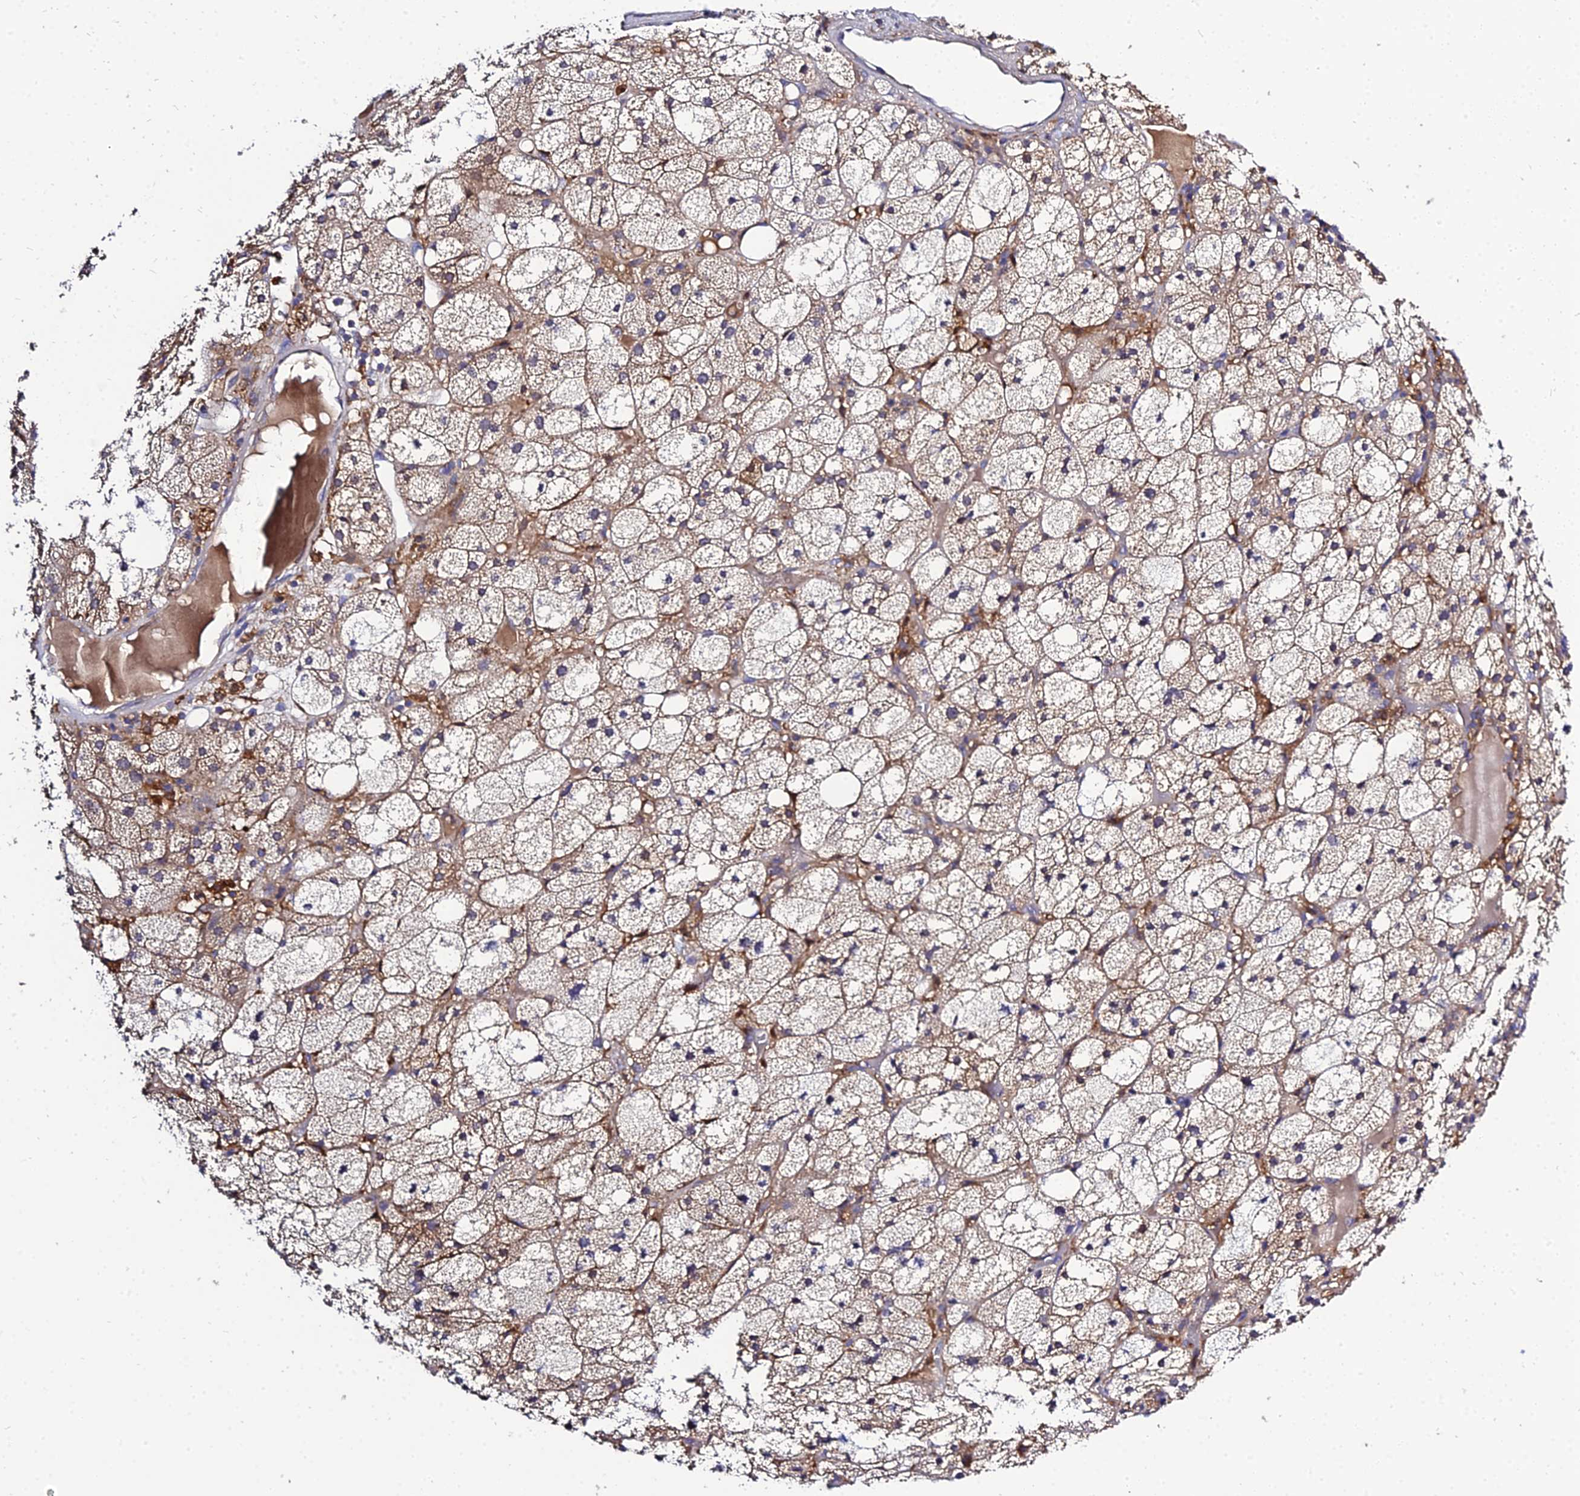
{"staining": {"intensity": "moderate", "quantity": "25%-75%", "location": "cytoplasmic/membranous"}, "tissue": "adrenal gland", "cell_type": "Glandular cells", "image_type": "normal", "snomed": [{"axis": "morphology", "description": "Normal tissue, NOS"}, {"axis": "topography", "description": "Adrenal gland"}], "caption": "Protein analysis of unremarkable adrenal gland reveals moderate cytoplasmic/membranous expression in about 25%-75% of glandular cells. Using DAB (brown) and hematoxylin (blue) stains, captured at high magnification using brightfield microscopy.", "gene": "C2orf69", "patient": {"sex": "female", "age": 61}}